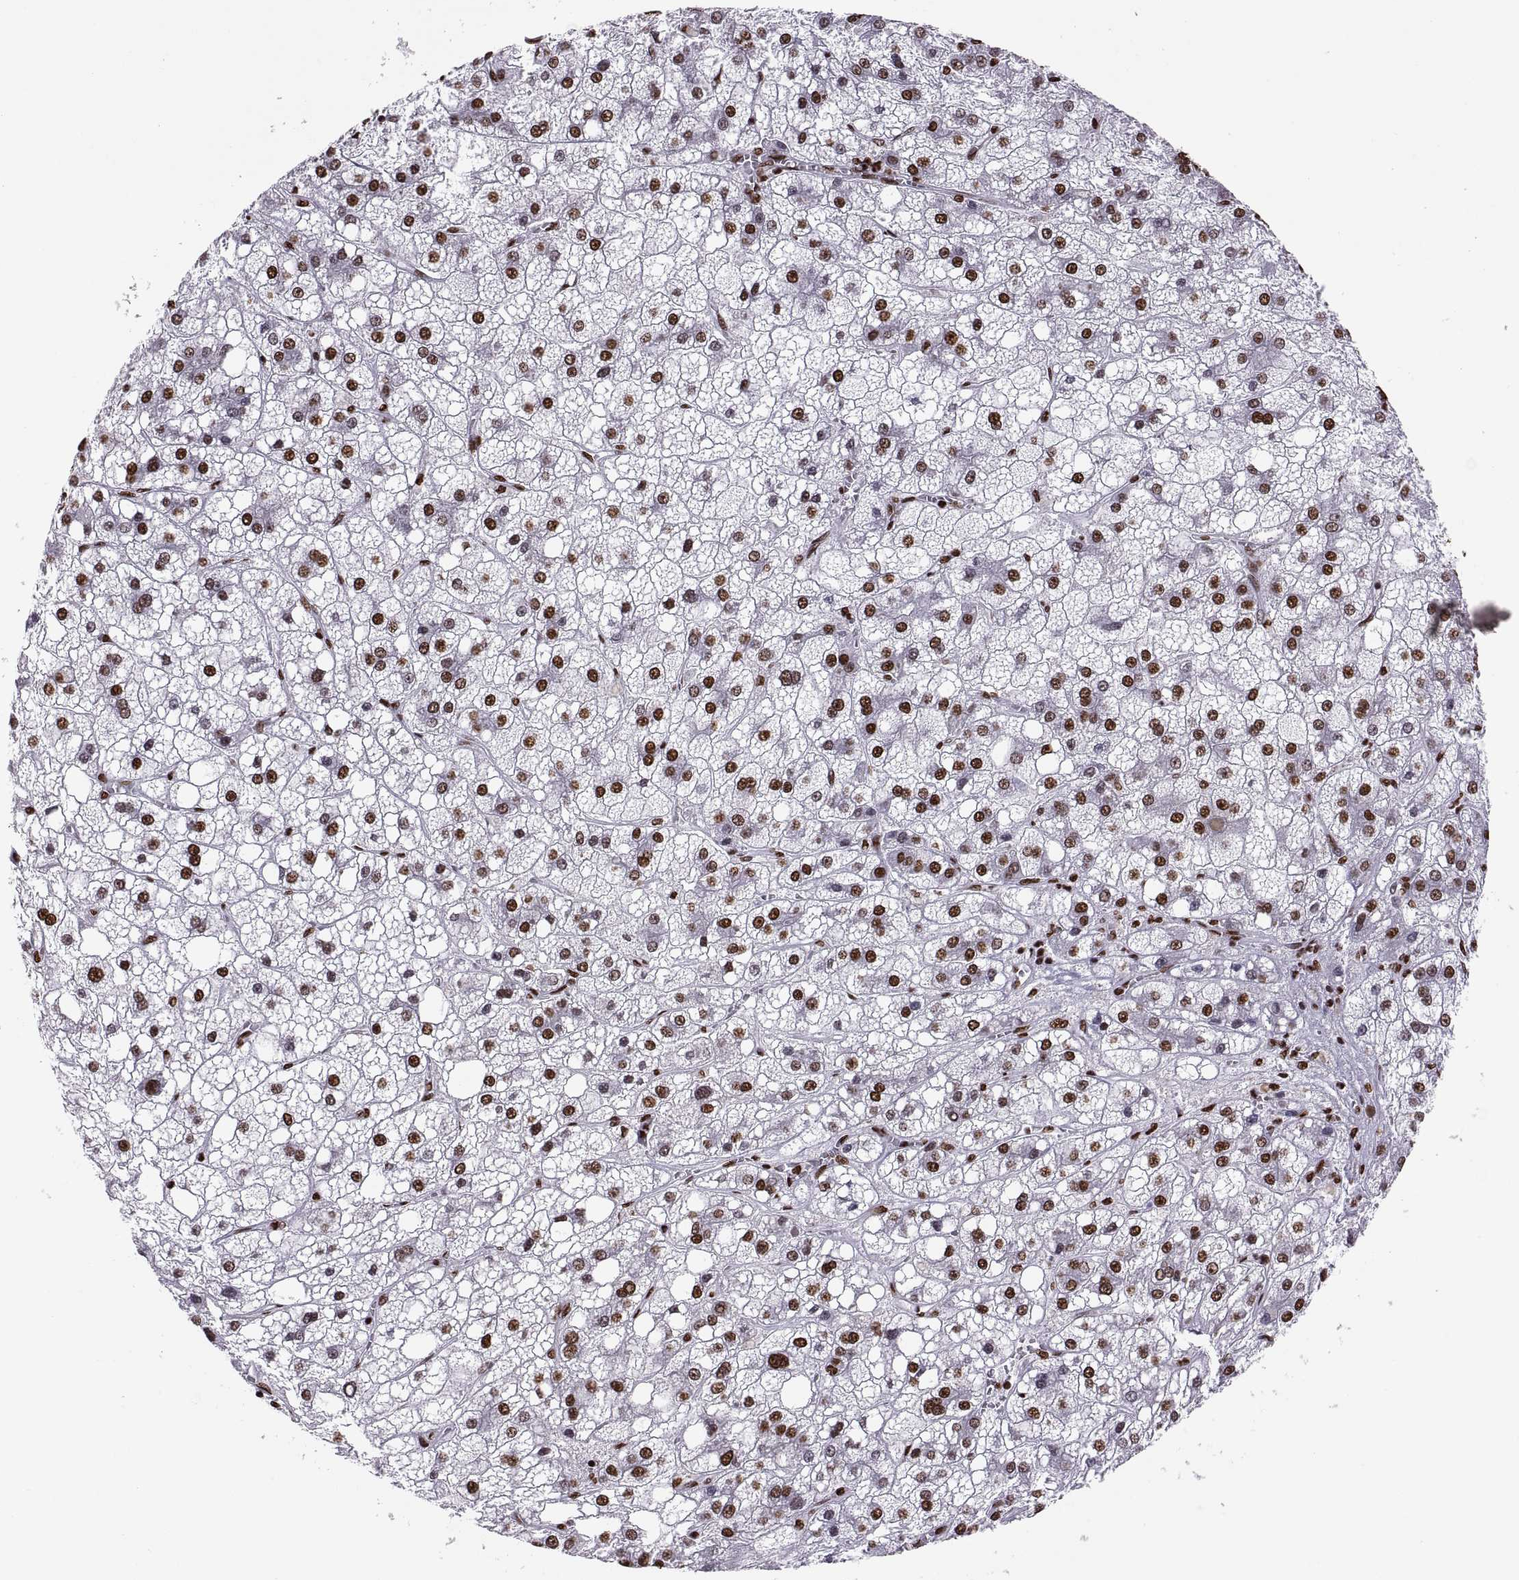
{"staining": {"intensity": "strong", "quantity": "25%-75%", "location": "nuclear"}, "tissue": "liver cancer", "cell_type": "Tumor cells", "image_type": "cancer", "snomed": [{"axis": "morphology", "description": "Carcinoma, Hepatocellular, NOS"}, {"axis": "topography", "description": "Liver"}], "caption": "Liver cancer was stained to show a protein in brown. There is high levels of strong nuclear expression in approximately 25%-75% of tumor cells.", "gene": "SNAI1", "patient": {"sex": "male", "age": 73}}